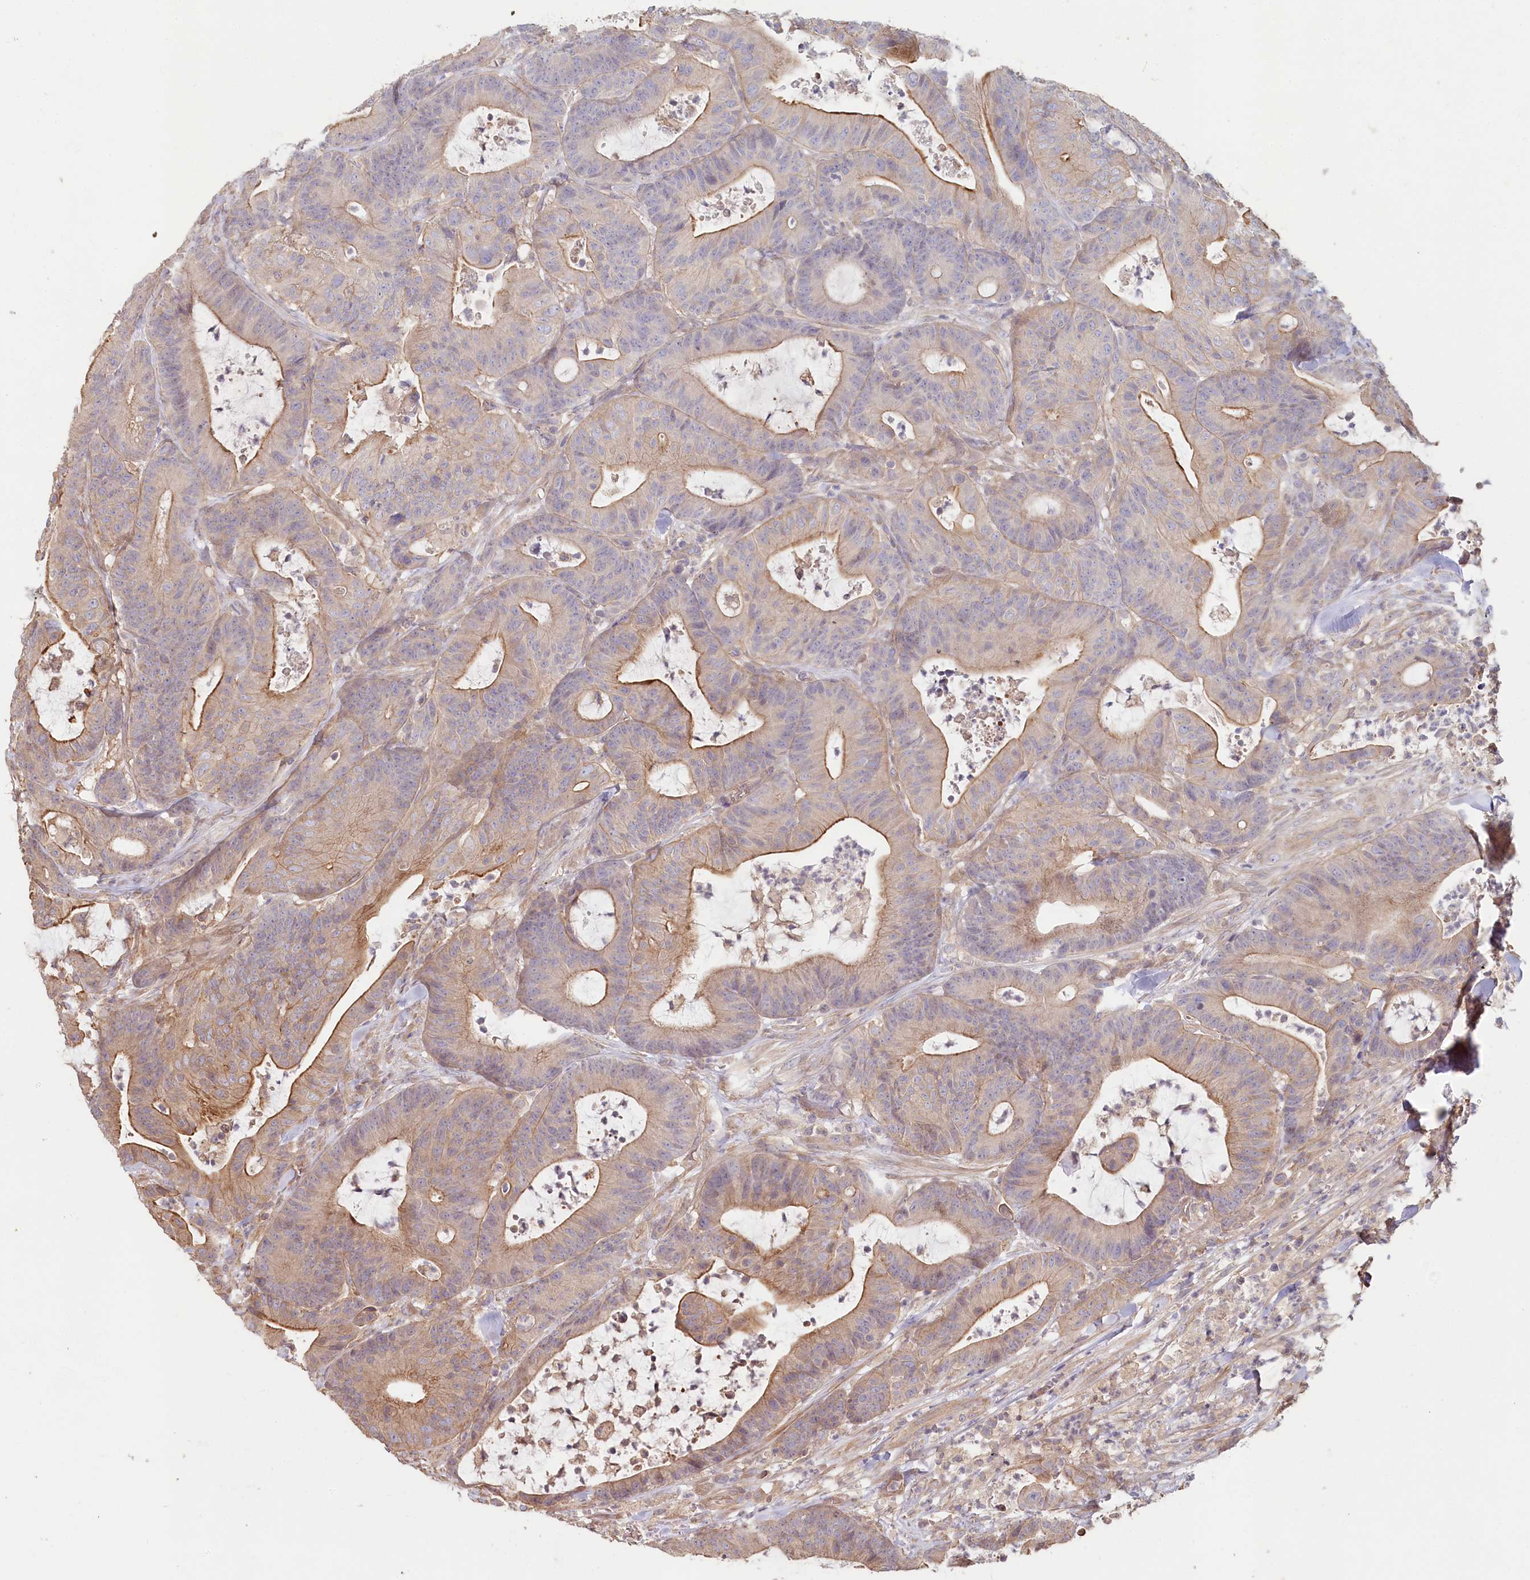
{"staining": {"intensity": "moderate", "quantity": "25%-75%", "location": "cytoplasmic/membranous"}, "tissue": "colorectal cancer", "cell_type": "Tumor cells", "image_type": "cancer", "snomed": [{"axis": "morphology", "description": "Adenocarcinoma, NOS"}, {"axis": "topography", "description": "Colon"}], "caption": "Protein staining exhibits moderate cytoplasmic/membranous staining in about 25%-75% of tumor cells in colorectal cancer.", "gene": "TCHP", "patient": {"sex": "female", "age": 84}}